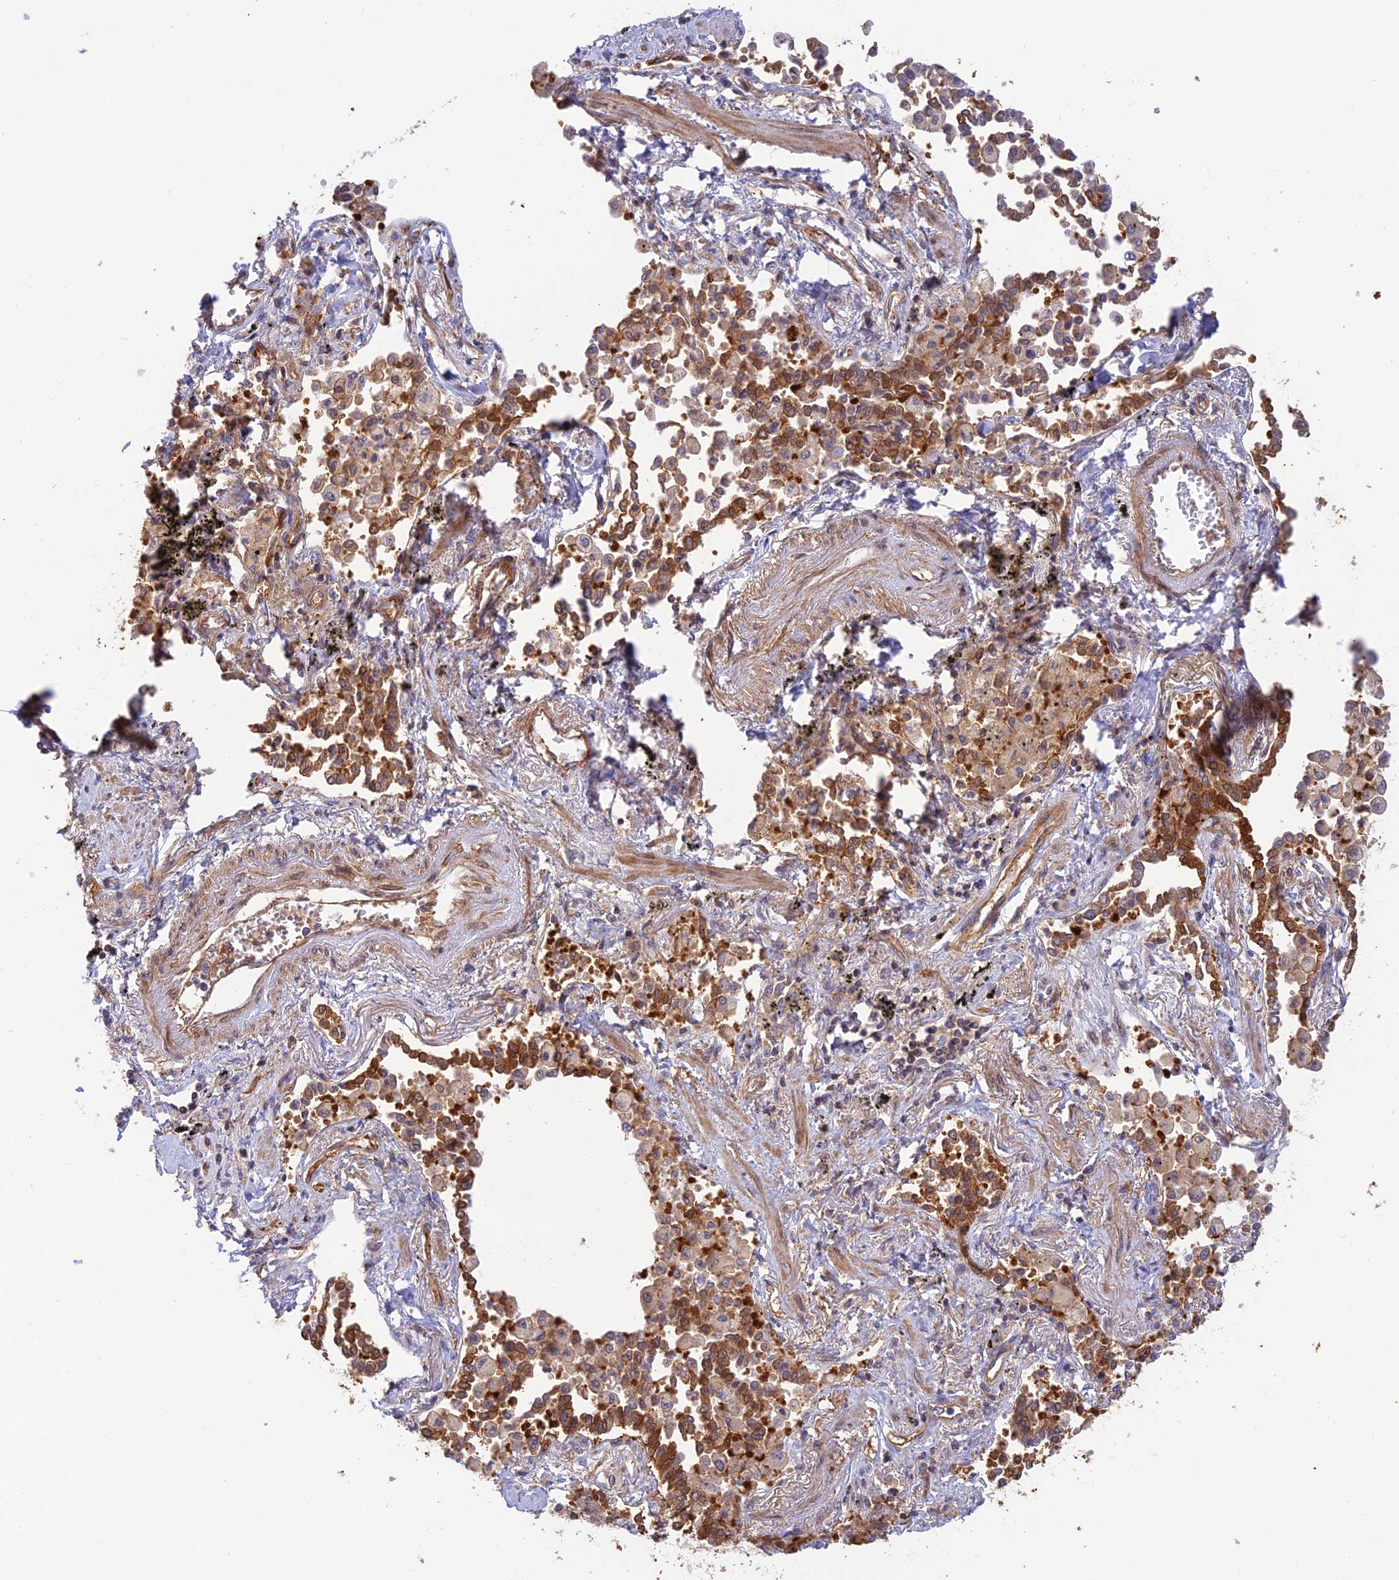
{"staining": {"intensity": "moderate", "quantity": ">75%", "location": "cytoplasmic/membranous"}, "tissue": "lung cancer", "cell_type": "Tumor cells", "image_type": "cancer", "snomed": [{"axis": "morphology", "description": "Adenocarcinoma, NOS"}, {"axis": "topography", "description": "Lung"}], "caption": "IHC (DAB) staining of adenocarcinoma (lung) reveals moderate cytoplasmic/membranous protein positivity in approximately >75% of tumor cells. The staining was performed using DAB, with brown indicating positive protein expression. Nuclei are stained blue with hematoxylin.", "gene": "PPP1R12C", "patient": {"sex": "male", "age": 67}}